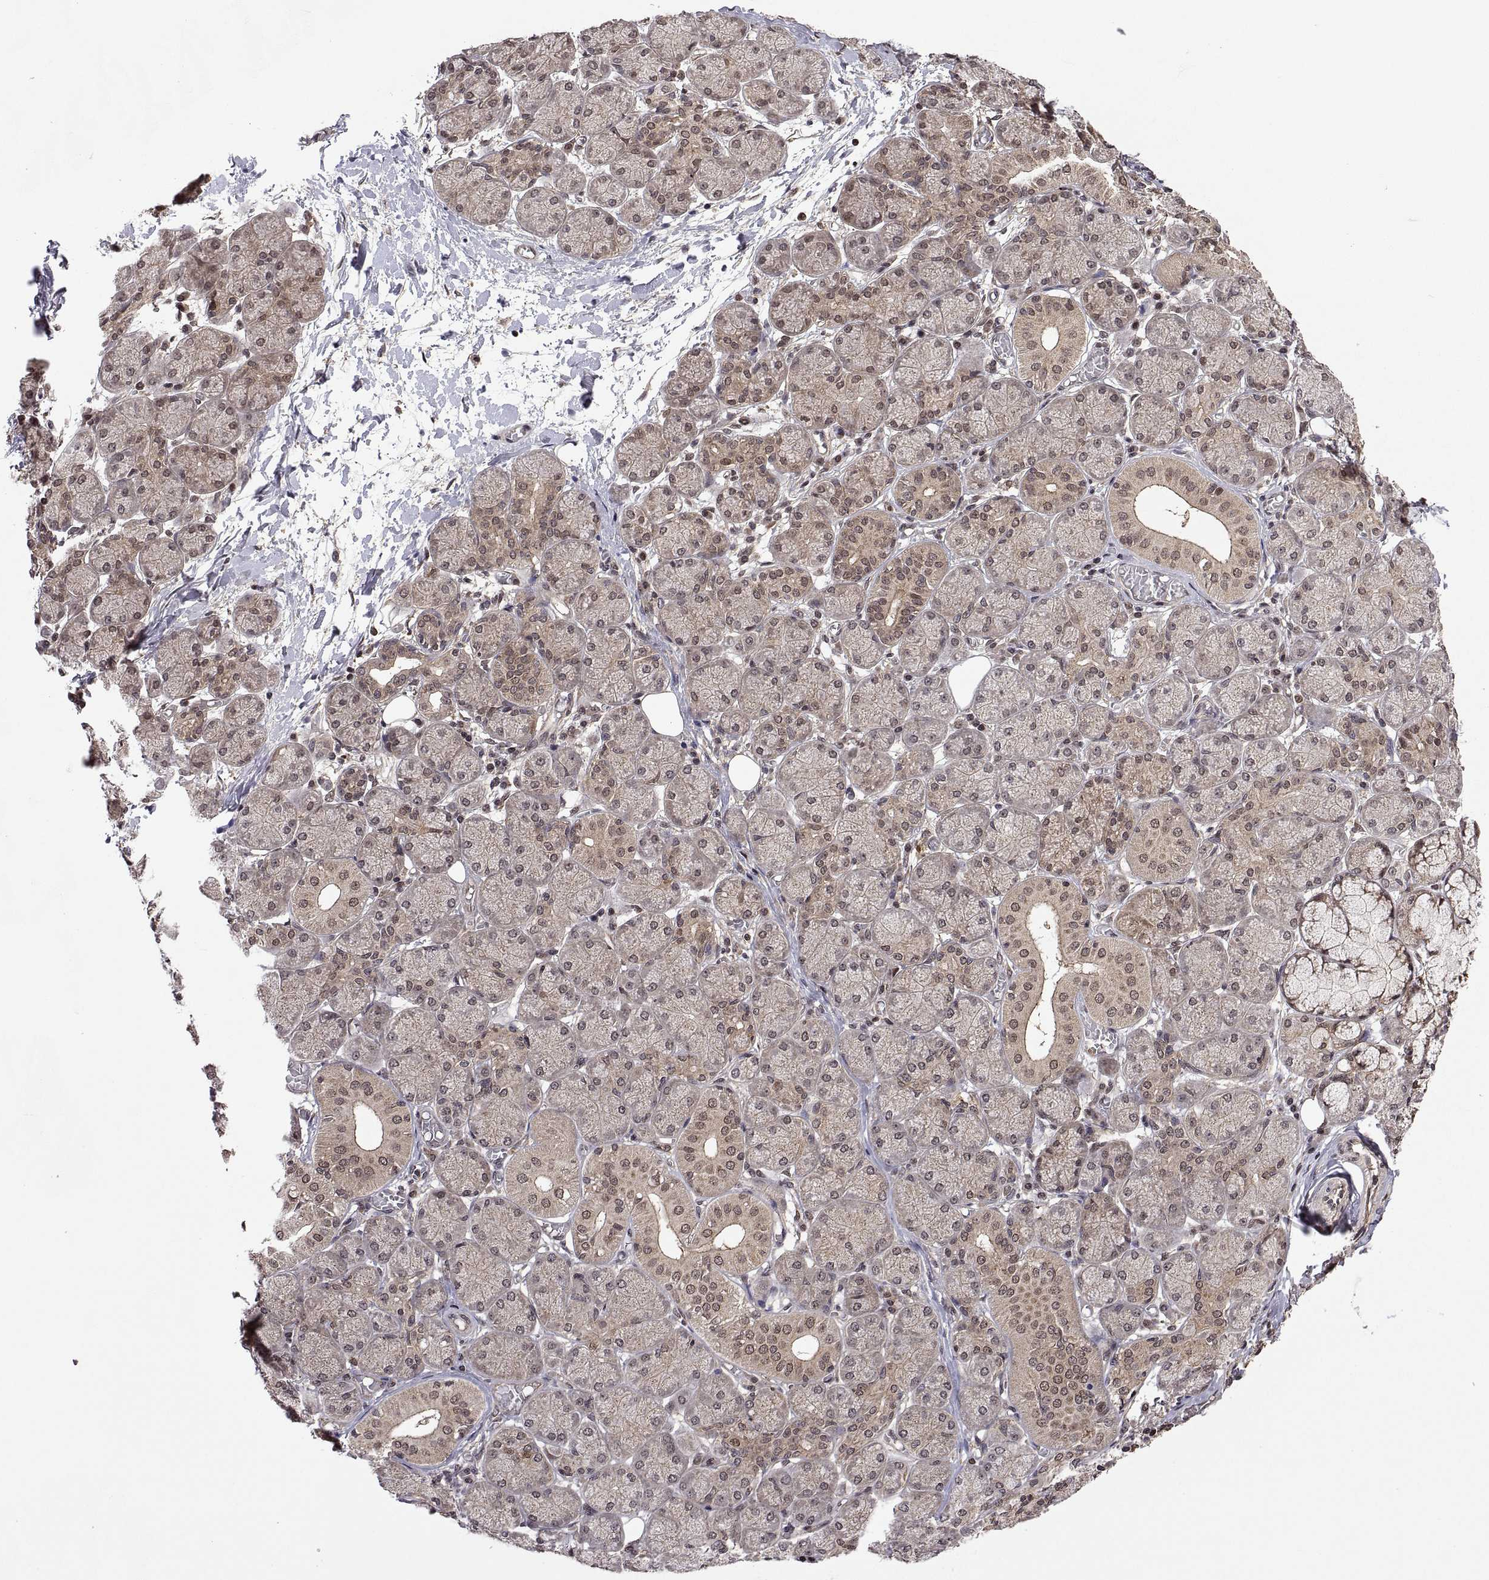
{"staining": {"intensity": "moderate", "quantity": "25%-75%", "location": "cytoplasmic/membranous,nuclear"}, "tissue": "salivary gland", "cell_type": "Glandular cells", "image_type": "normal", "snomed": [{"axis": "morphology", "description": "Normal tissue, NOS"}, {"axis": "topography", "description": "Salivary gland"}, {"axis": "topography", "description": "Peripheral nerve tissue"}], "caption": "A brown stain highlights moderate cytoplasmic/membranous,nuclear expression of a protein in glandular cells of normal salivary gland.", "gene": "ZNRF2", "patient": {"sex": "female", "age": 24}}